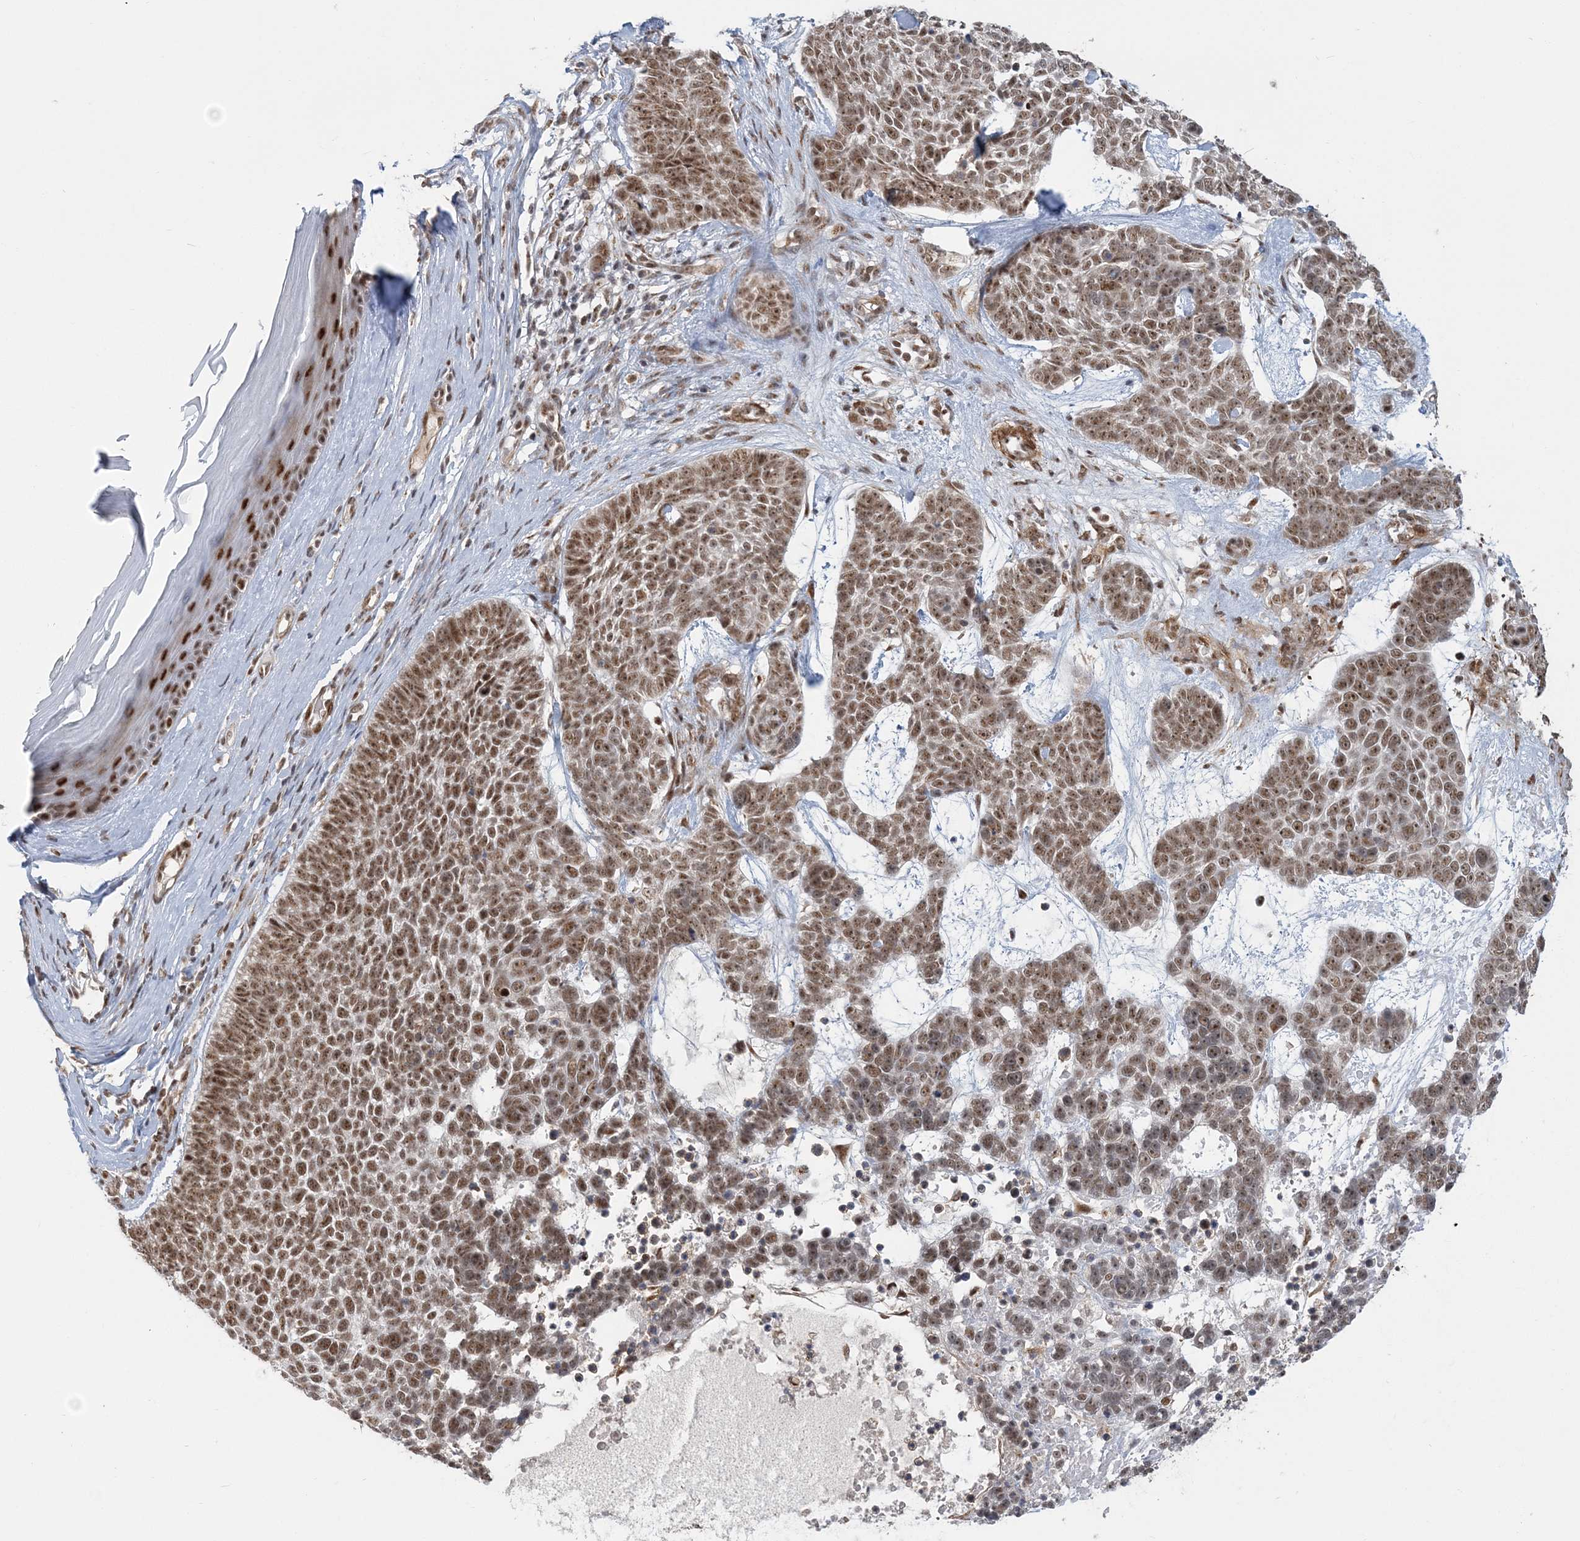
{"staining": {"intensity": "moderate", "quantity": ">75%", "location": "nuclear"}, "tissue": "skin cancer", "cell_type": "Tumor cells", "image_type": "cancer", "snomed": [{"axis": "morphology", "description": "Basal cell carcinoma"}, {"axis": "topography", "description": "Skin"}], "caption": "An immunohistochemistry micrograph of neoplastic tissue is shown. Protein staining in brown highlights moderate nuclear positivity in skin cancer within tumor cells. Ihc stains the protein of interest in brown and the nuclei are stained blue.", "gene": "PLRG1", "patient": {"sex": "female", "age": 81}}